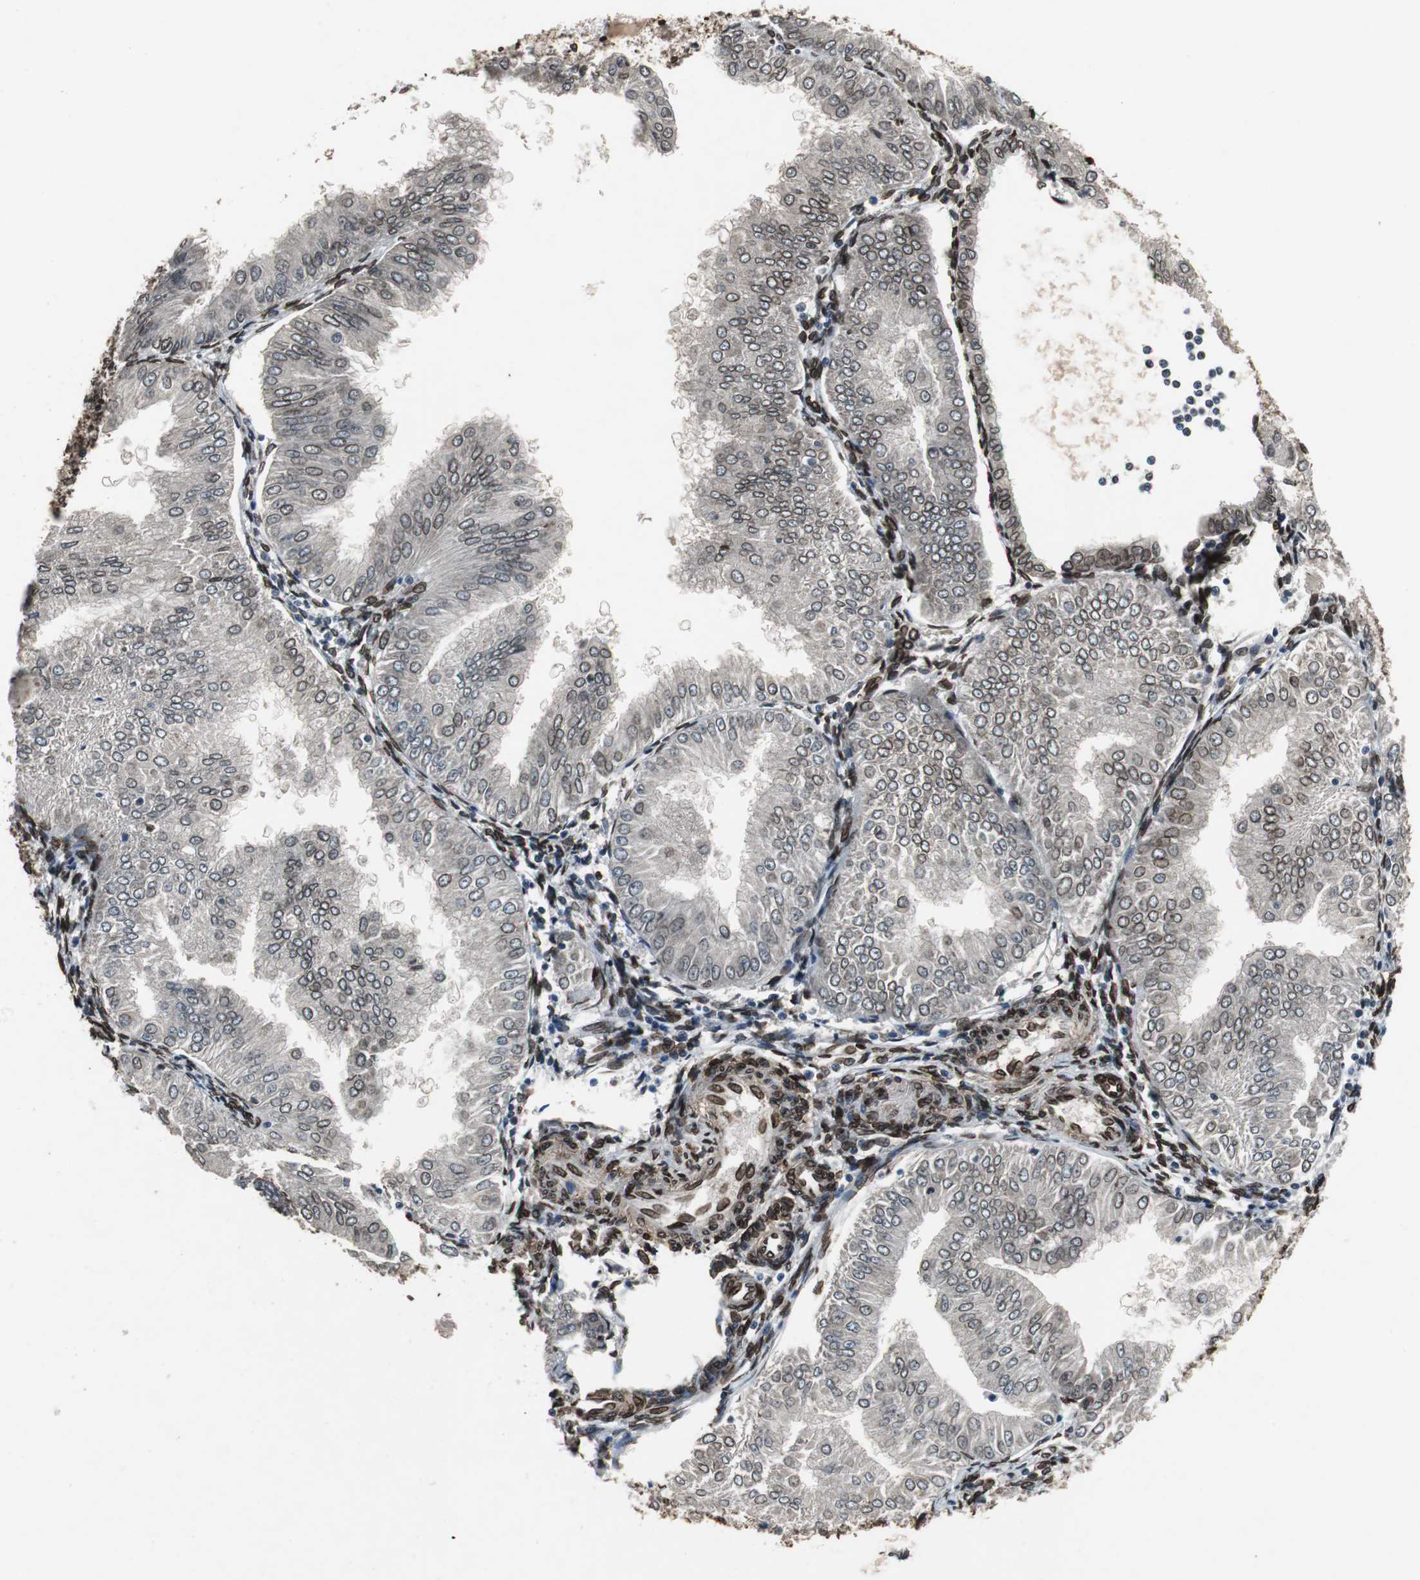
{"staining": {"intensity": "strong", "quantity": ">75%", "location": "cytoplasmic/membranous,nuclear"}, "tissue": "endometrial cancer", "cell_type": "Tumor cells", "image_type": "cancer", "snomed": [{"axis": "morphology", "description": "Adenocarcinoma, NOS"}, {"axis": "topography", "description": "Endometrium"}], "caption": "A high-resolution micrograph shows IHC staining of endometrial cancer (adenocarcinoma), which demonstrates strong cytoplasmic/membranous and nuclear staining in about >75% of tumor cells.", "gene": "LMNA", "patient": {"sex": "female", "age": 53}}